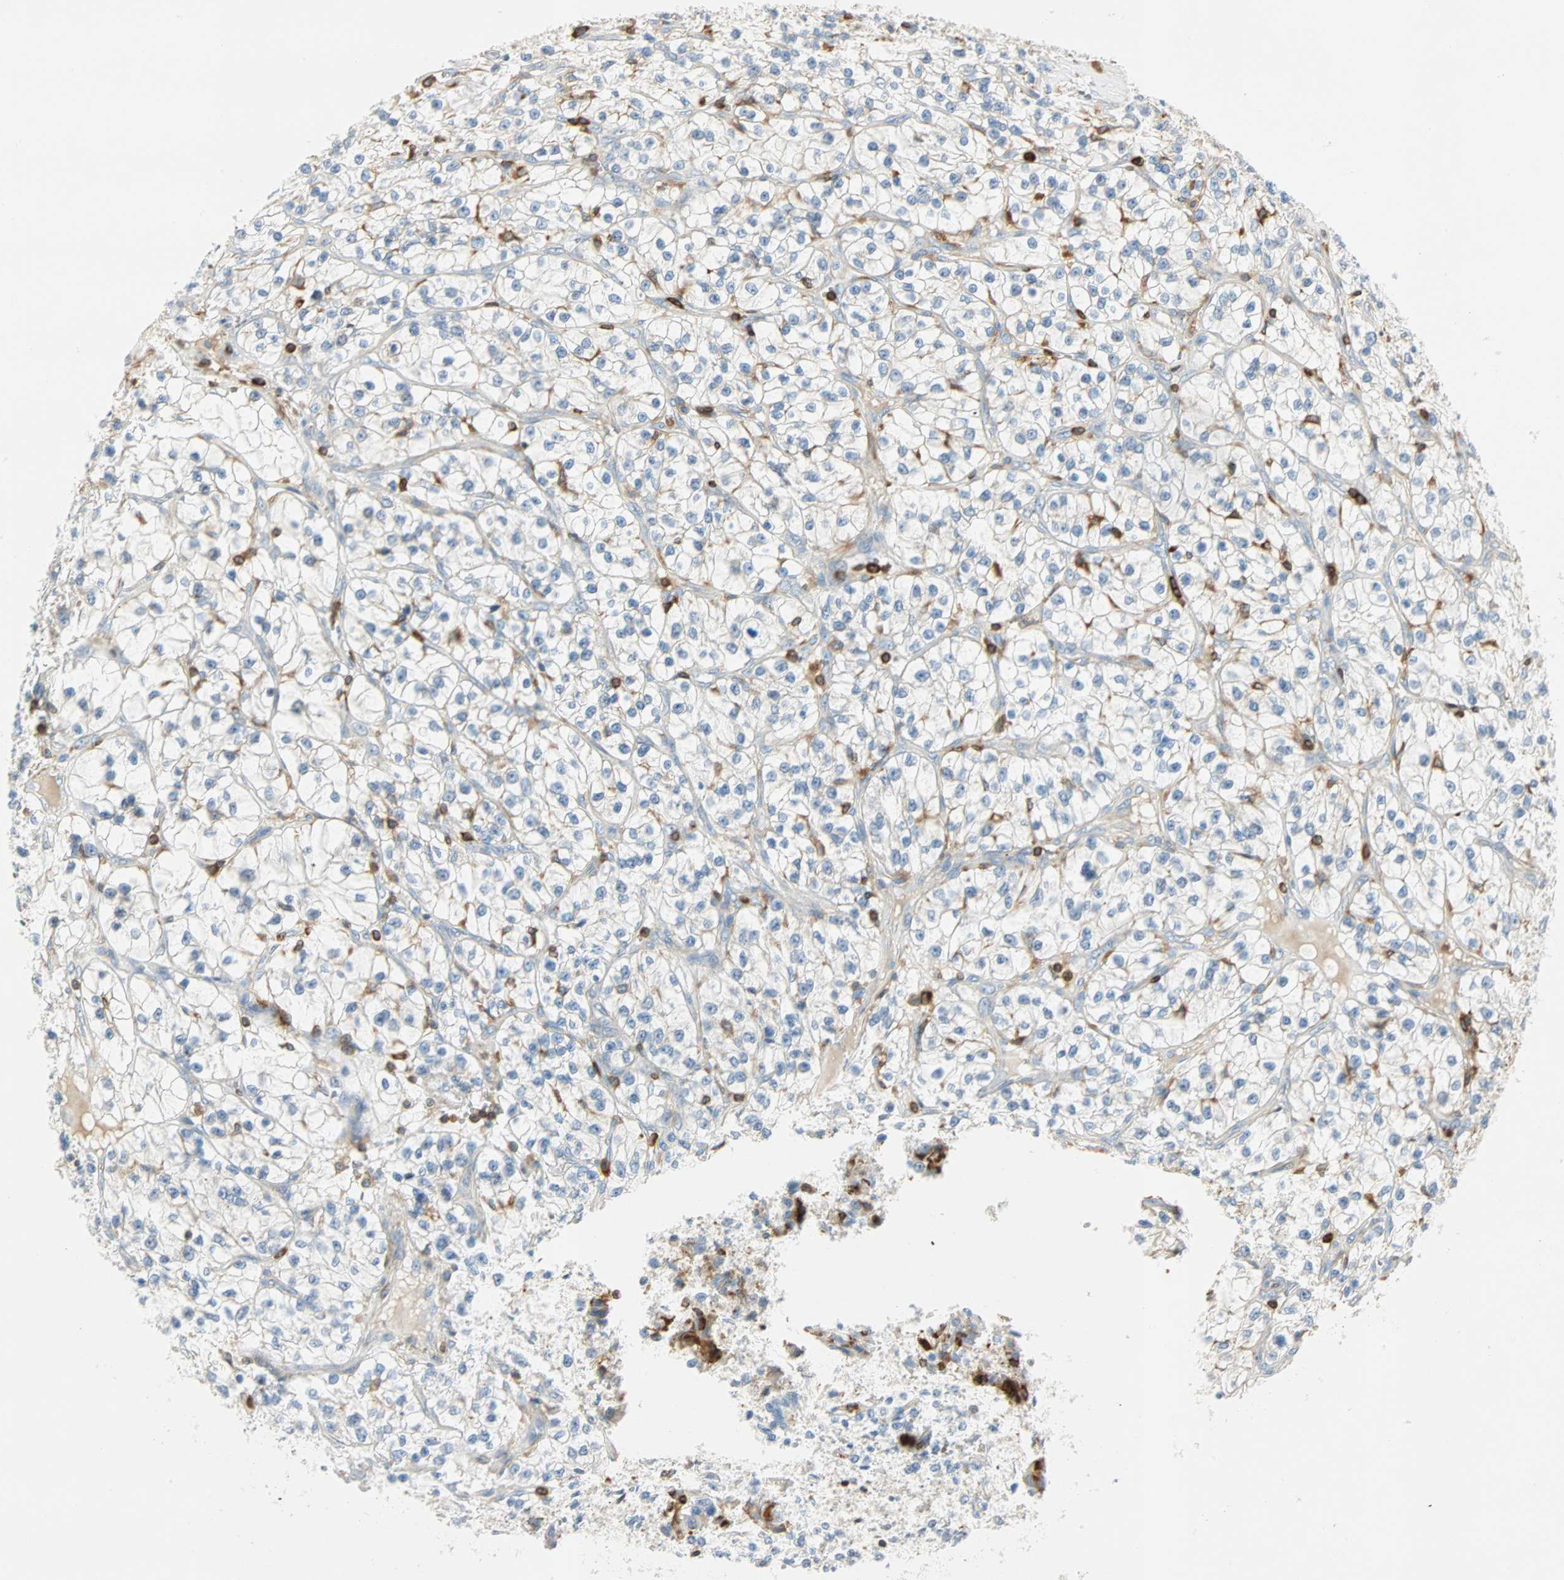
{"staining": {"intensity": "negative", "quantity": "none", "location": "none"}, "tissue": "renal cancer", "cell_type": "Tumor cells", "image_type": "cancer", "snomed": [{"axis": "morphology", "description": "Adenocarcinoma, NOS"}, {"axis": "topography", "description": "Kidney"}], "caption": "This is an IHC micrograph of renal cancer (adenocarcinoma). There is no expression in tumor cells.", "gene": "FMNL1", "patient": {"sex": "female", "age": 57}}